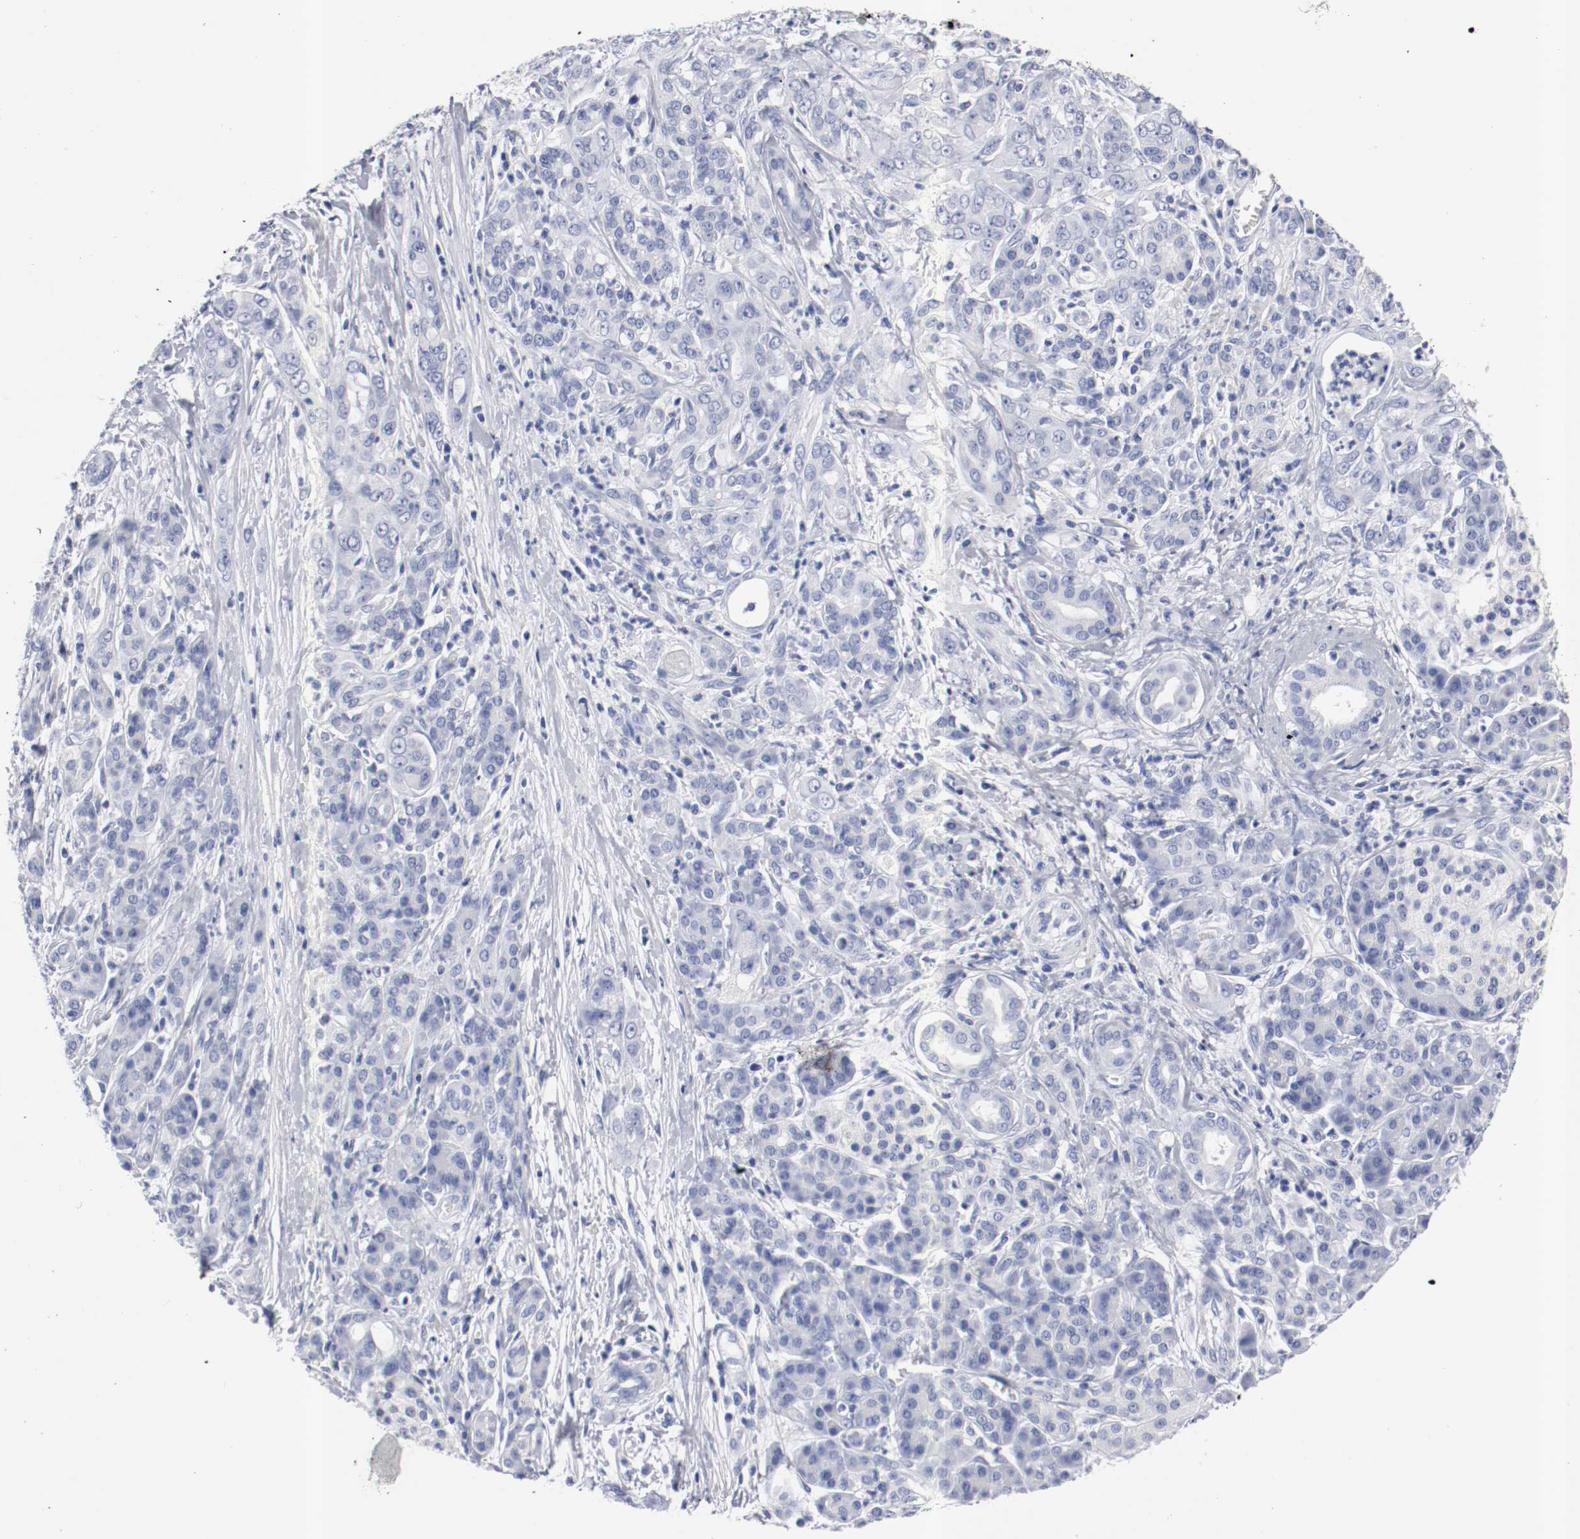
{"staining": {"intensity": "negative", "quantity": "none", "location": "none"}, "tissue": "pancreatic cancer", "cell_type": "Tumor cells", "image_type": "cancer", "snomed": [{"axis": "morphology", "description": "Adenocarcinoma, NOS"}, {"axis": "topography", "description": "Pancreas"}], "caption": "The photomicrograph shows no staining of tumor cells in pancreatic cancer (adenocarcinoma).", "gene": "GAD1", "patient": {"sex": "male", "age": 59}}